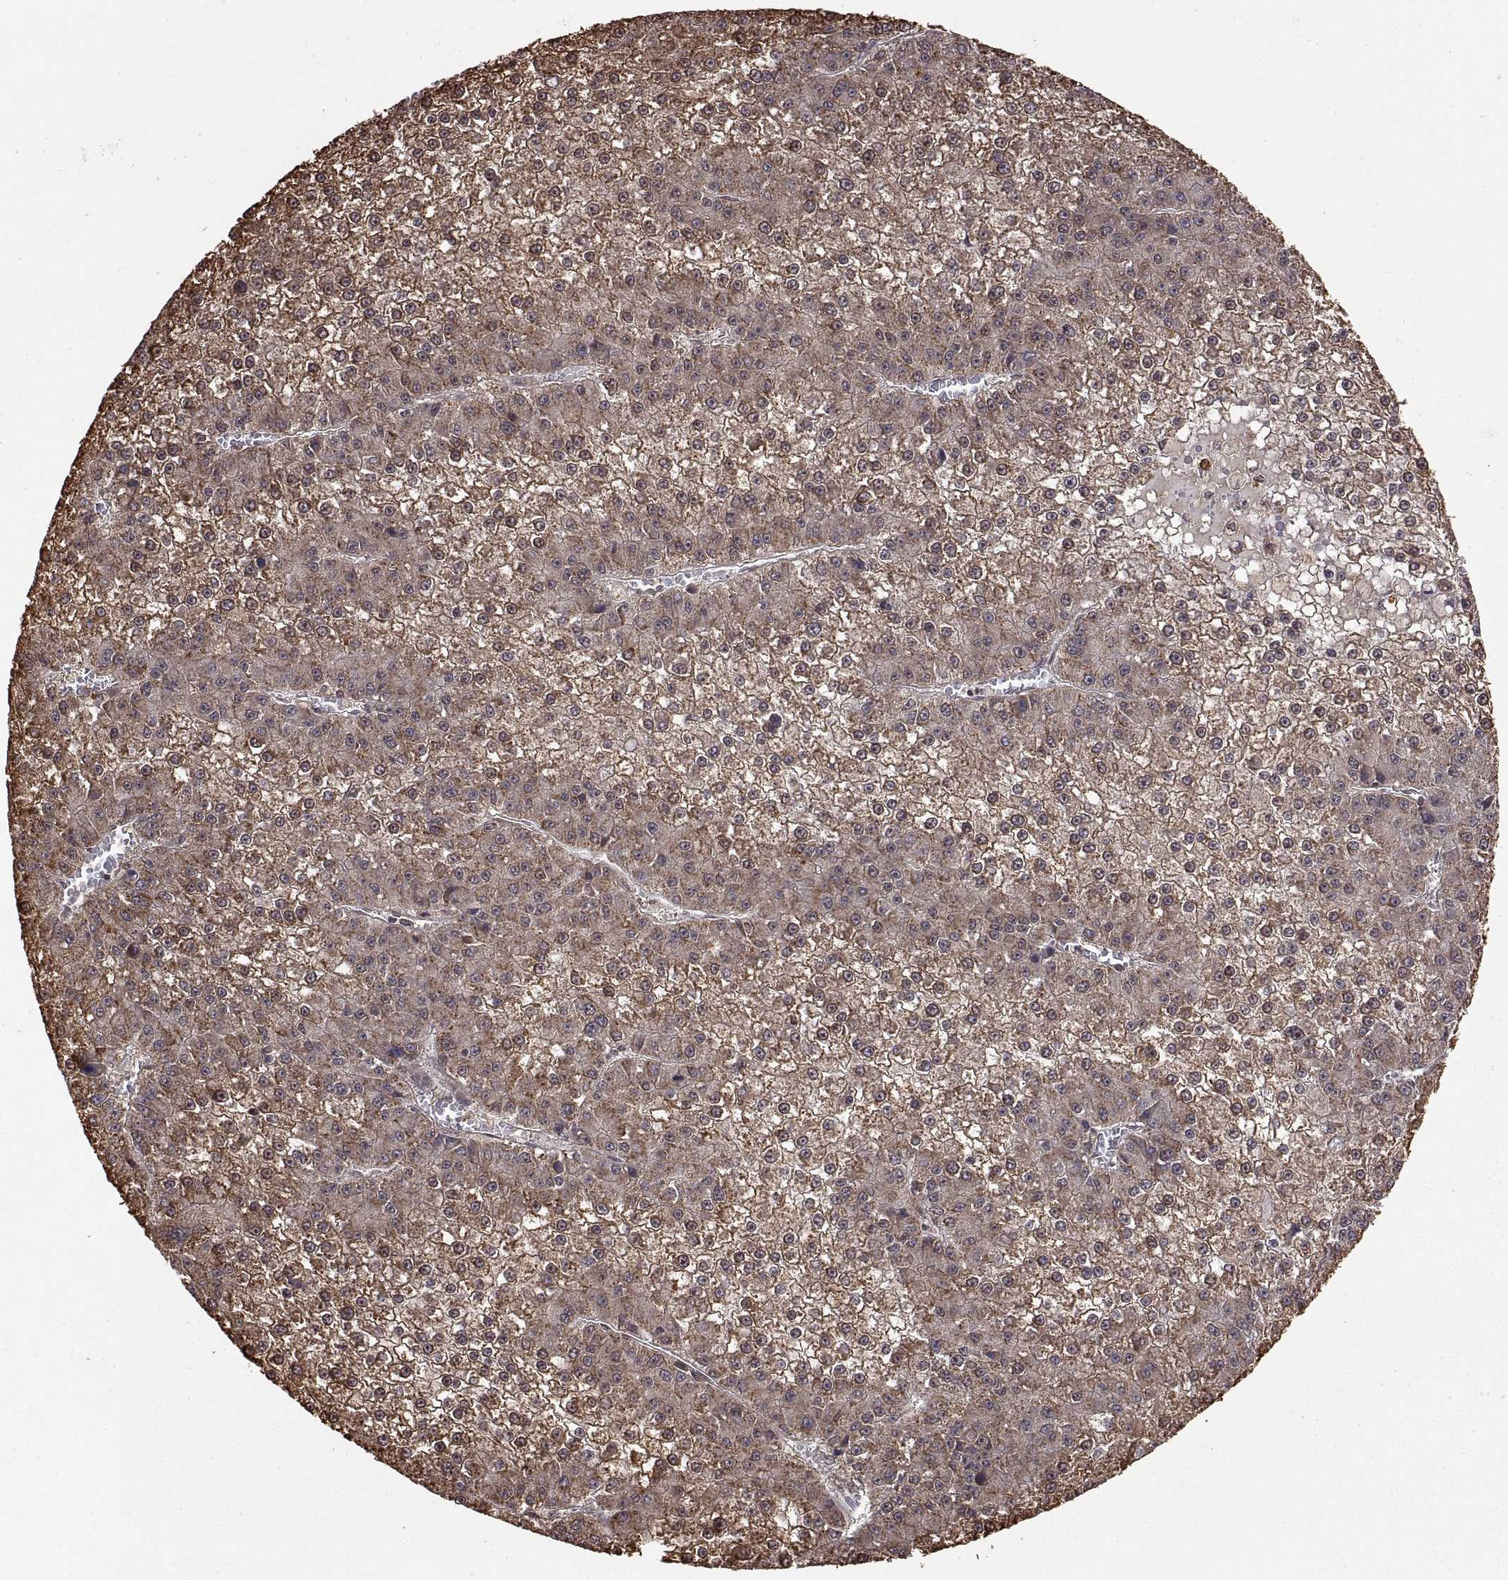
{"staining": {"intensity": "moderate", "quantity": ">75%", "location": "cytoplasmic/membranous"}, "tissue": "liver cancer", "cell_type": "Tumor cells", "image_type": "cancer", "snomed": [{"axis": "morphology", "description": "Carcinoma, Hepatocellular, NOS"}, {"axis": "topography", "description": "Liver"}], "caption": "Hepatocellular carcinoma (liver) stained with DAB IHC displays medium levels of moderate cytoplasmic/membranous expression in approximately >75% of tumor cells. (Stains: DAB in brown, nuclei in blue, Microscopy: brightfield microscopy at high magnification).", "gene": "ZNRF2", "patient": {"sex": "female", "age": 73}}